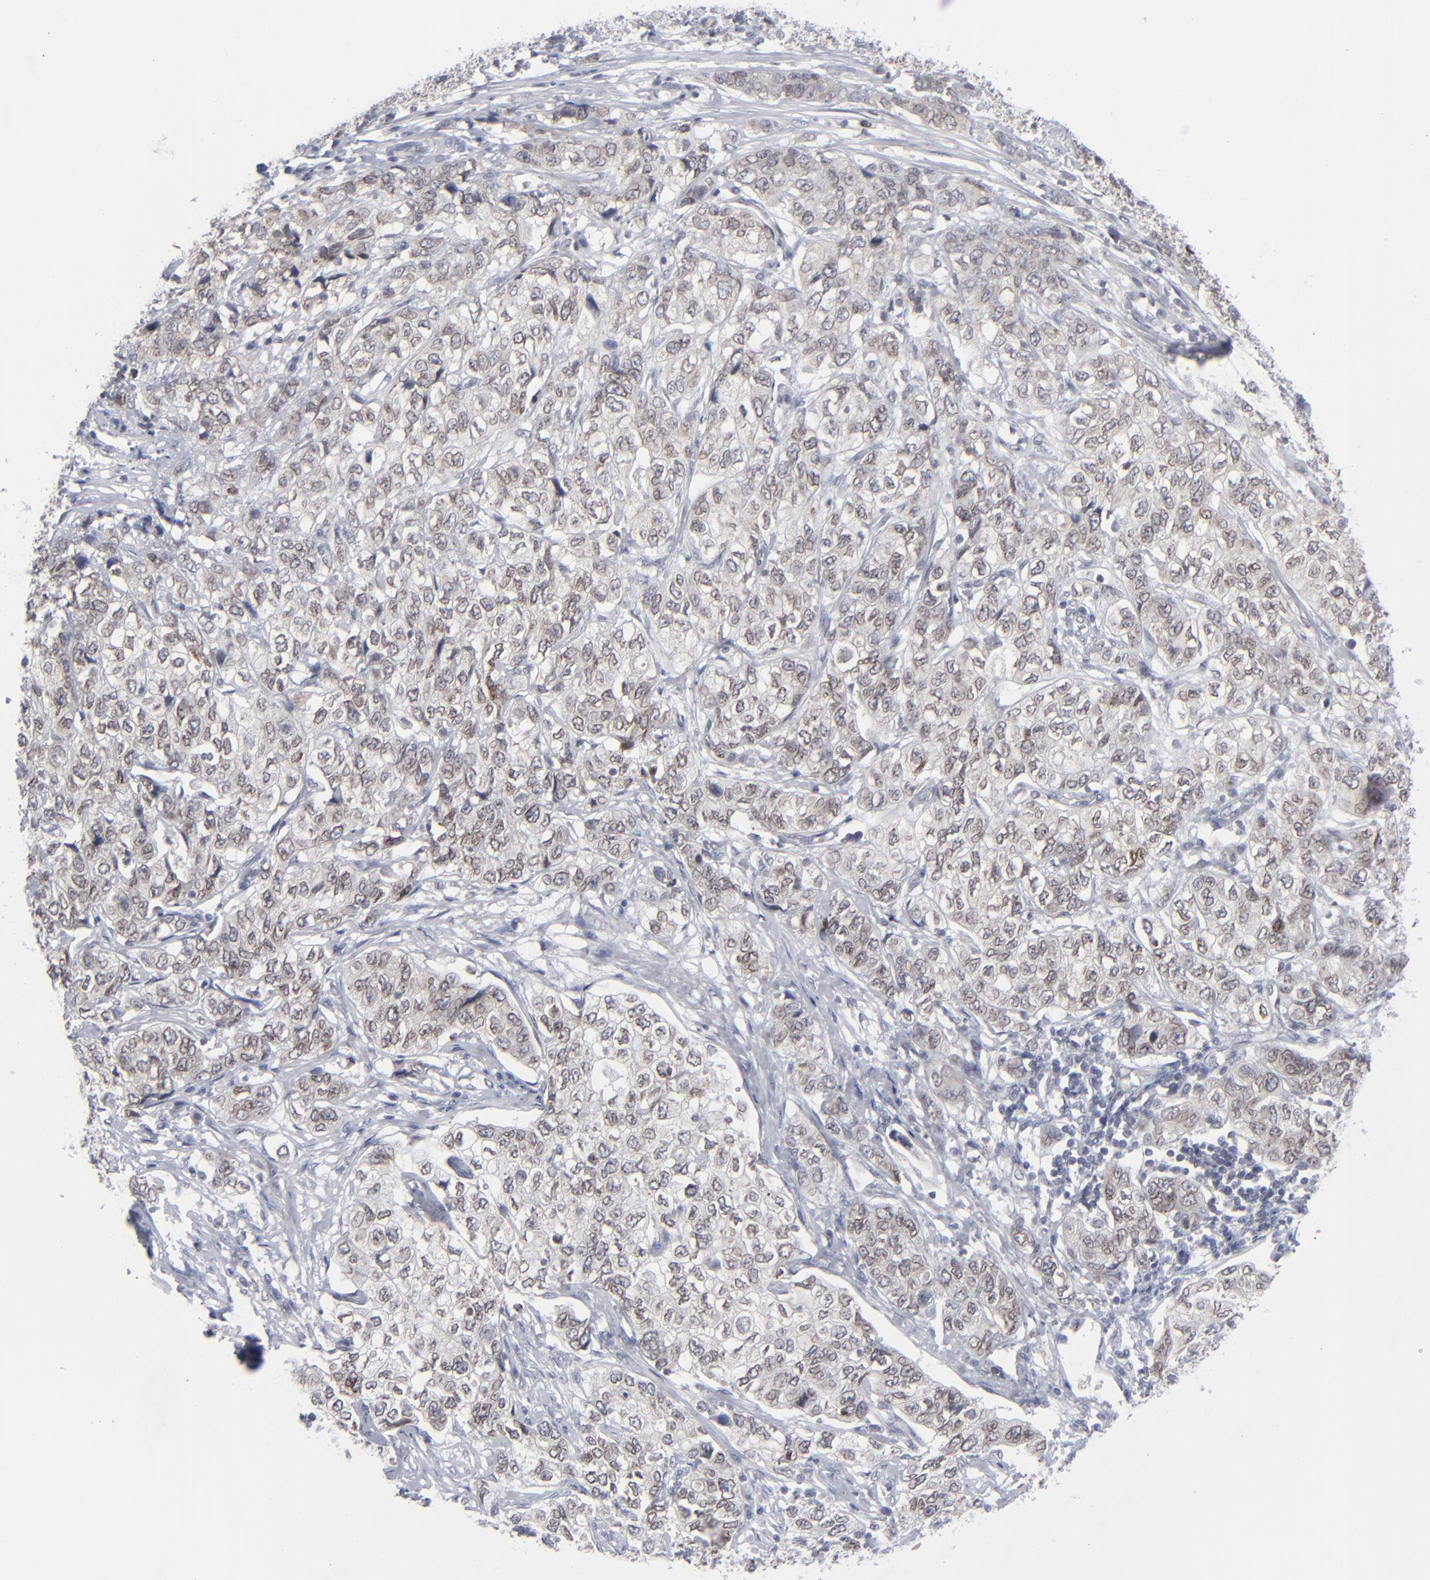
{"staining": {"intensity": "weak", "quantity": "<25%", "location": "nuclear"}, "tissue": "stomach cancer", "cell_type": "Tumor cells", "image_type": "cancer", "snomed": [{"axis": "morphology", "description": "Adenocarcinoma, NOS"}, {"axis": "topography", "description": "Stomach"}], "caption": "High power microscopy image of an immunohistochemistry (IHC) photomicrograph of stomach cancer, revealing no significant expression in tumor cells. The staining is performed using DAB brown chromogen with nuclei counter-stained in using hematoxylin.", "gene": "NUP88", "patient": {"sex": "male", "age": 48}}